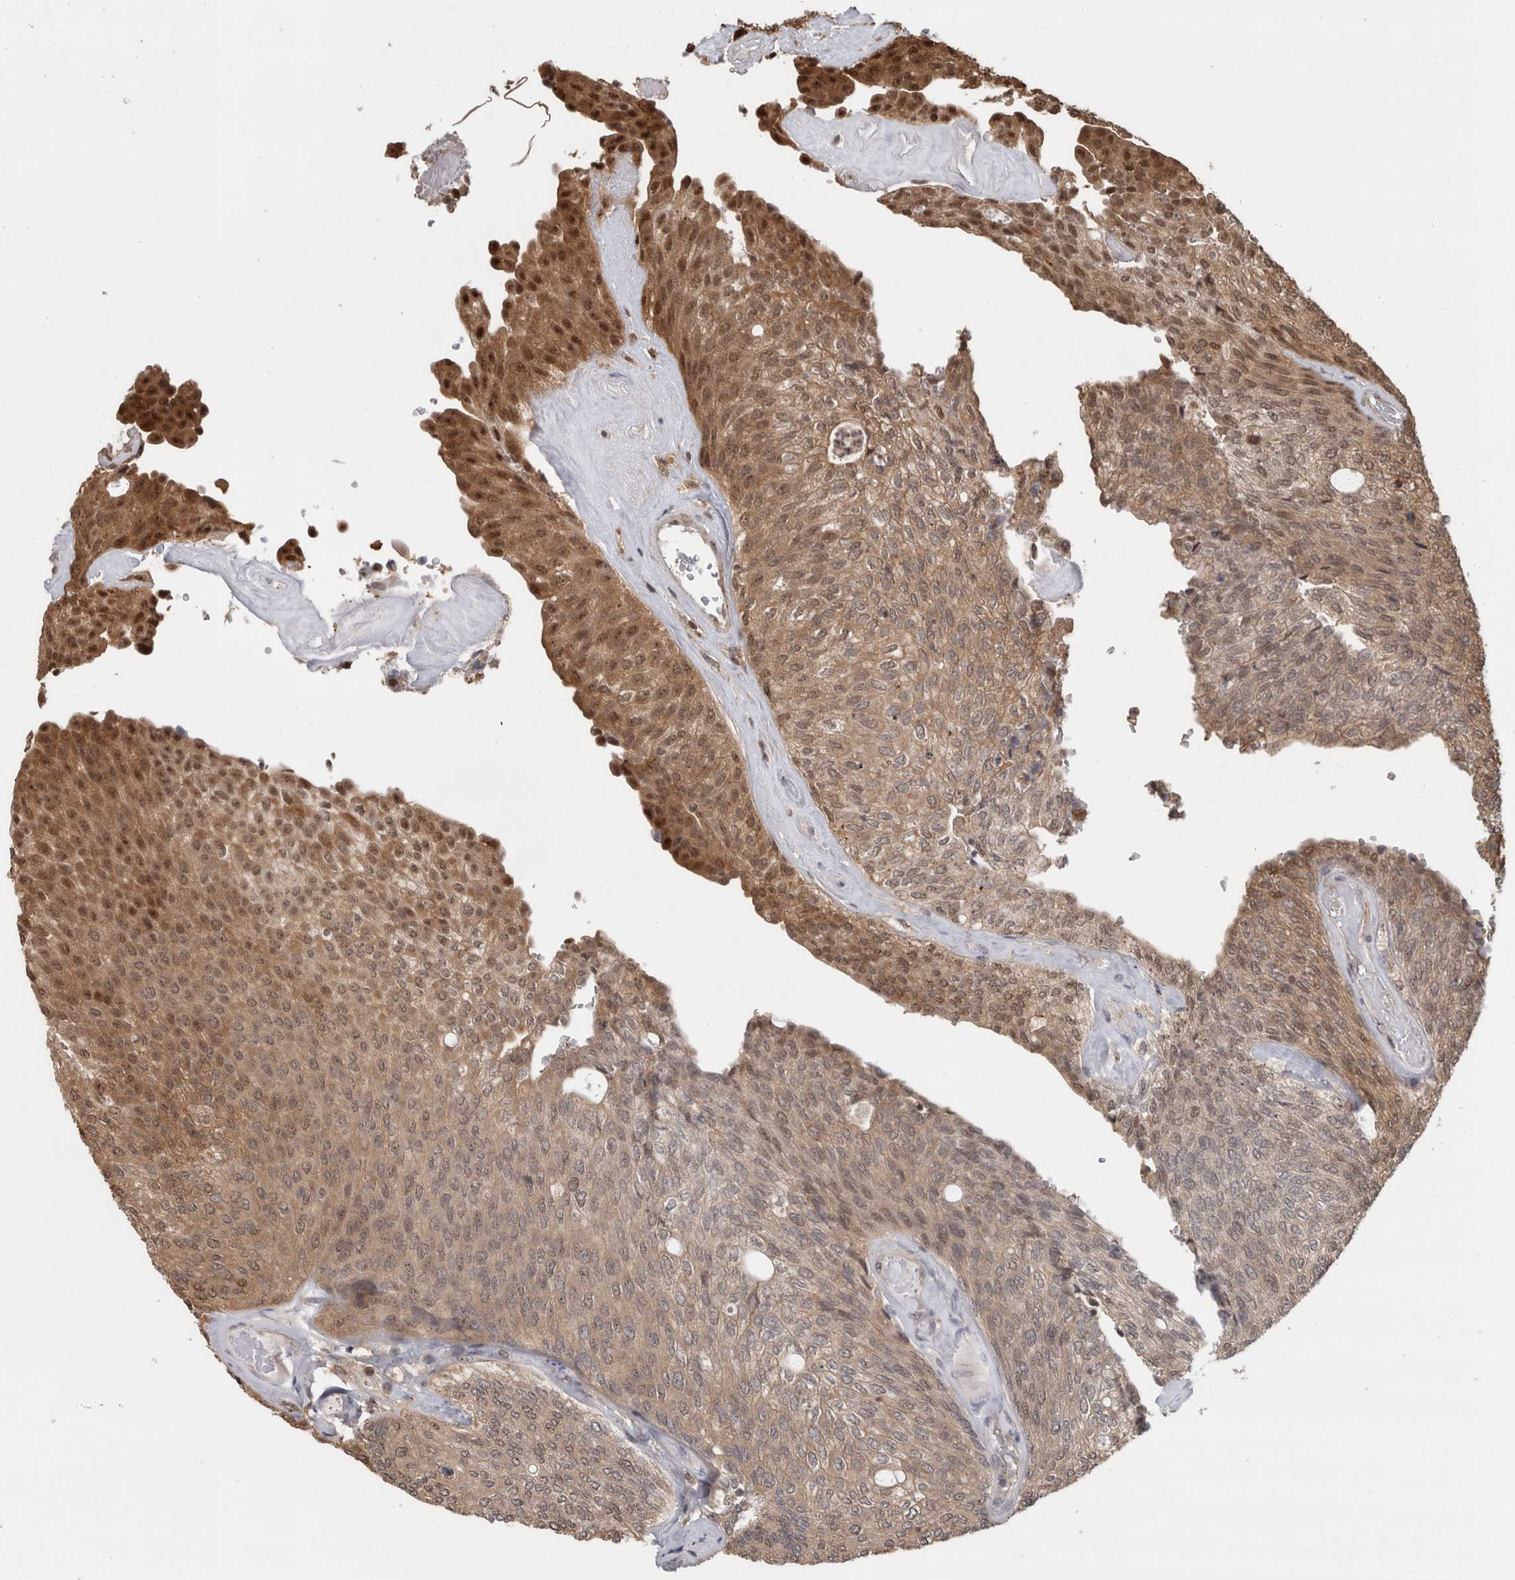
{"staining": {"intensity": "moderate", "quantity": ">75%", "location": "cytoplasmic/membranous,nuclear"}, "tissue": "urothelial cancer", "cell_type": "Tumor cells", "image_type": "cancer", "snomed": [{"axis": "morphology", "description": "Urothelial carcinoma, Low grade"}, {"axis": "topography", "description": "Urinary bladder"}], "caption": "Urothelial carcinoma (low-grade) stained with DAB (3,3'-diaminobenzidine) immunohistochemistry displays medium levels of moderate cytoplasmic/membranous and nuclear expression in about >75% of tumor cells.", "gene": "TDRD7", "patient": {"sex": "female", "age": 79}}